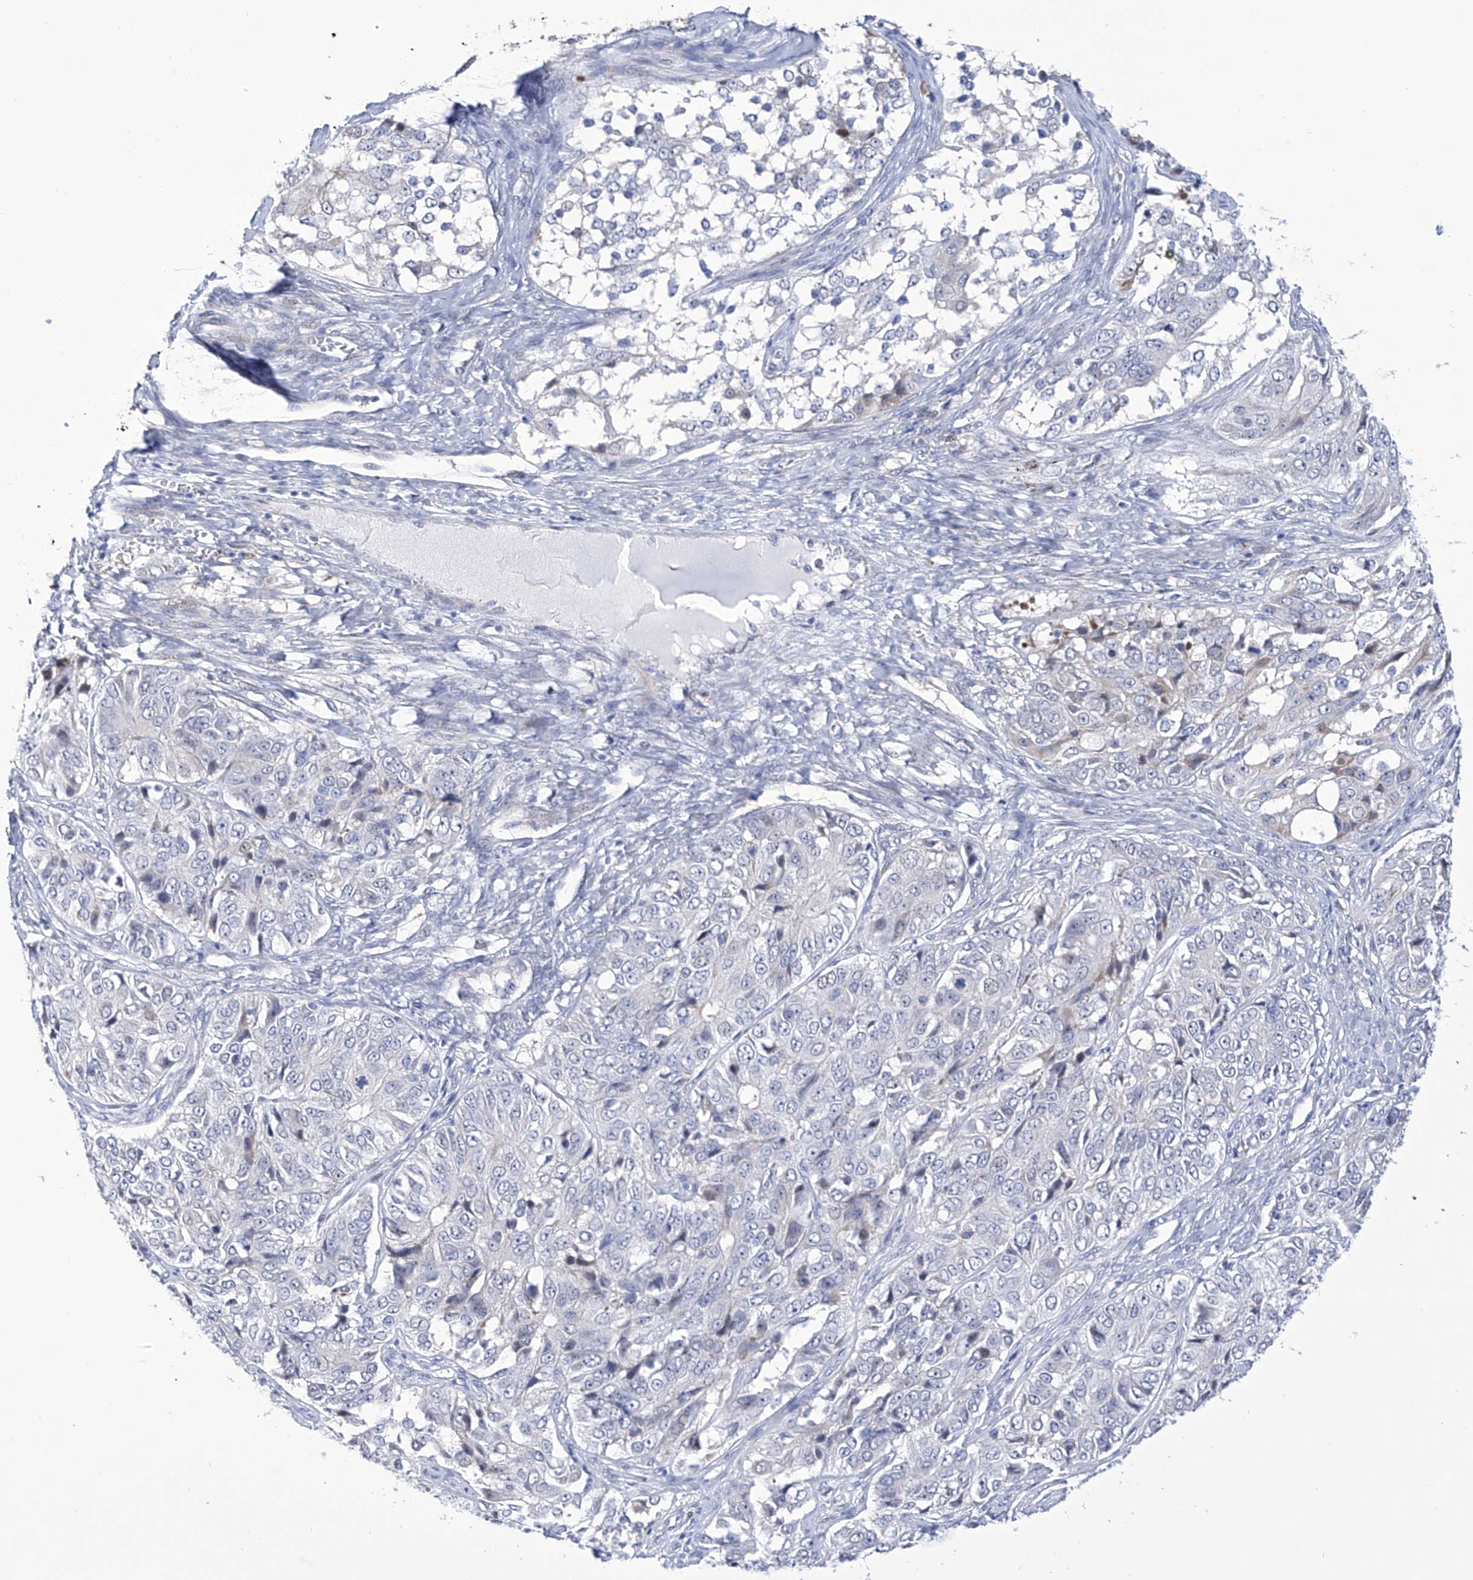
{"staining": {"intensity": "negative", "quantity": "none", "location": "none"}, "tissue": "ovarian cancer", "cell_type": "Tumor cells", "image_type": "cancer", "snomed": [{"axis": "morphology", "description": "Carcinoma, endometroid"}, {"axis": "topography", "description": "Ovary"}], "caption": "Immunohistochemical staining of ovarian cancer demonstrates no significant staining in tumor cells.", "gene": "C1orf87", "patient": {"sex": "female", "age": 51}}